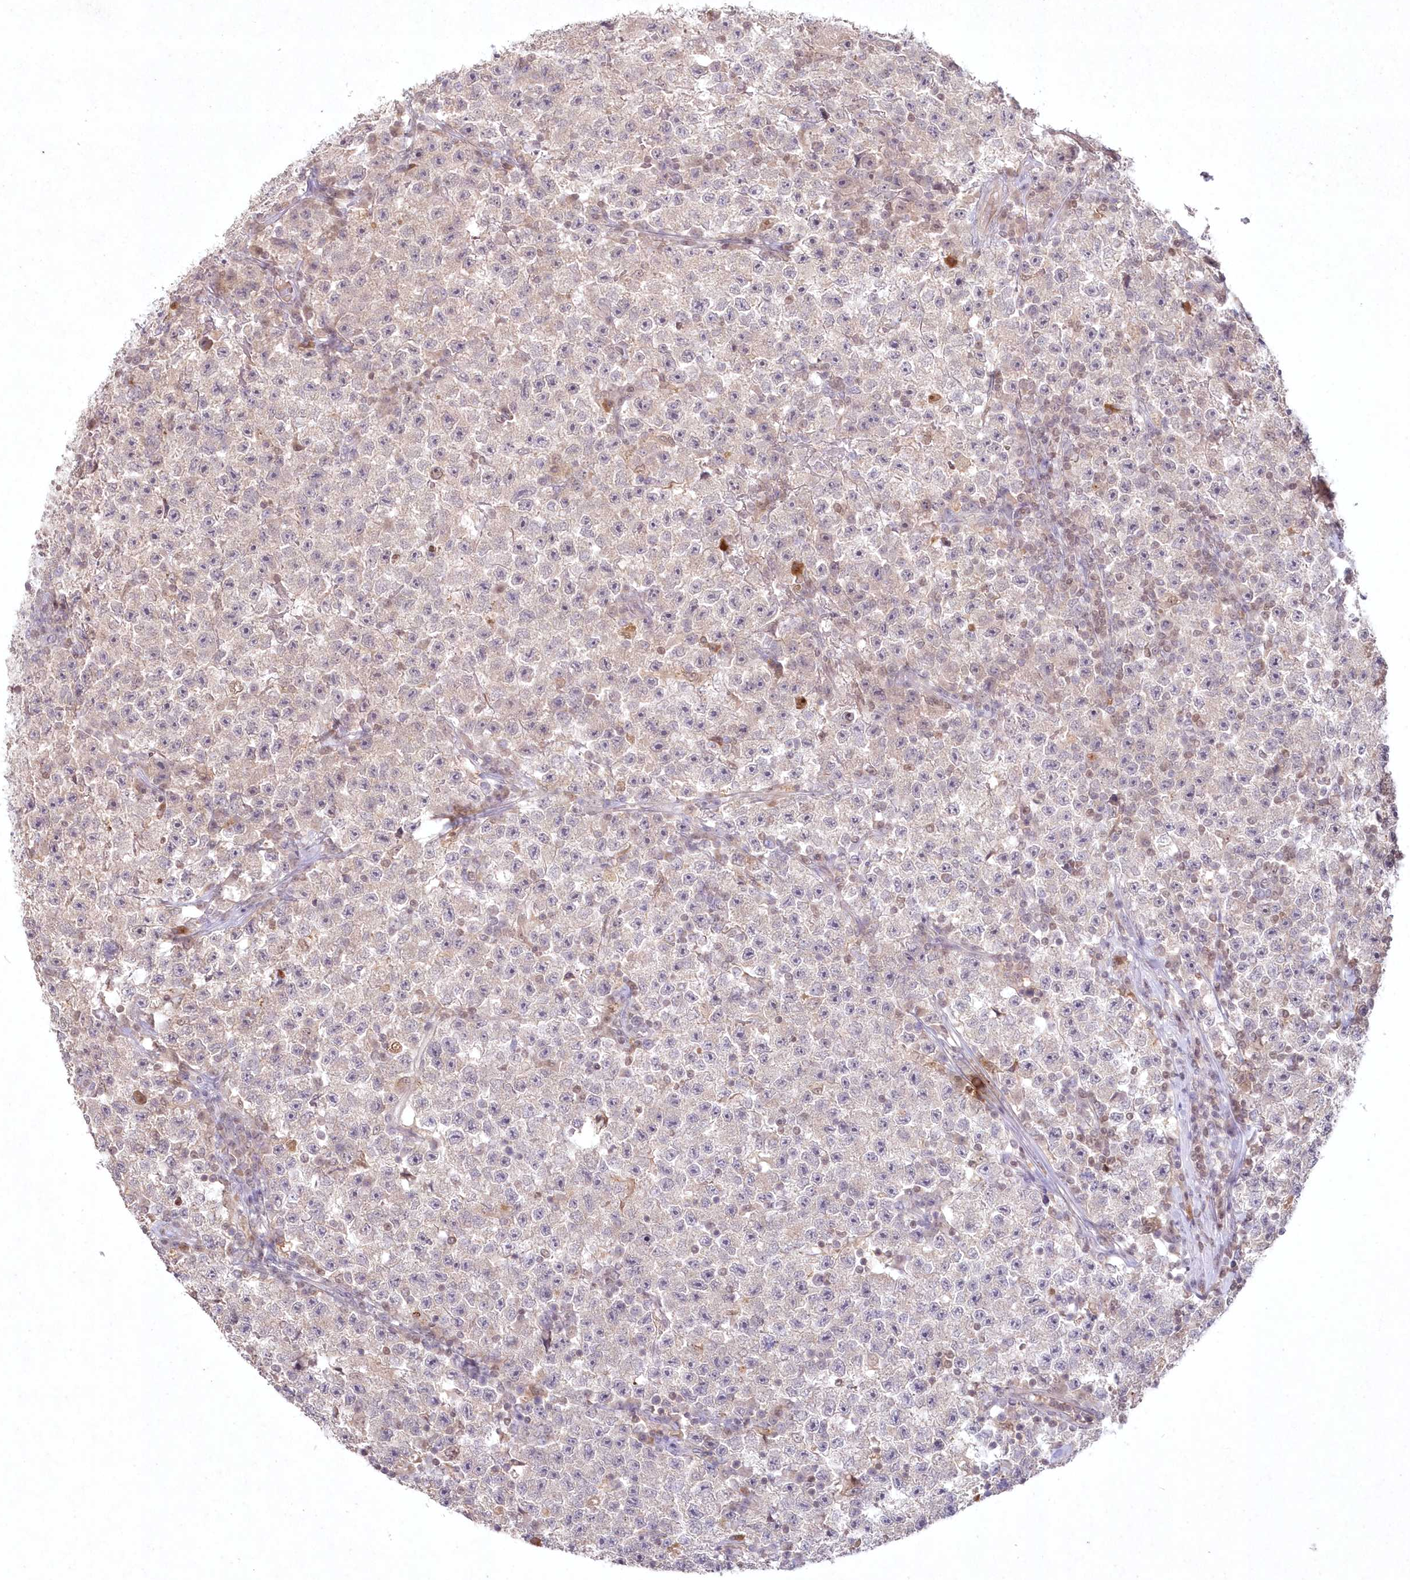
{"staining": {"intensity": "negative", "quantity": "none", "location": "none"}, "tissue": "testis cancer", "cell_type": "Tumor cells", "image_type": "cancer", "snomed": [{"axis": "morphology", "description": "Seminoma, NOS"}, {"axis": "topography", "description": "Testis"}], "caption": "Immunohistochemistry of testis cancer shows no expression in tumor cells.", "gene": "ASCC1", "patient": {"sex": "male", "age": 22}}